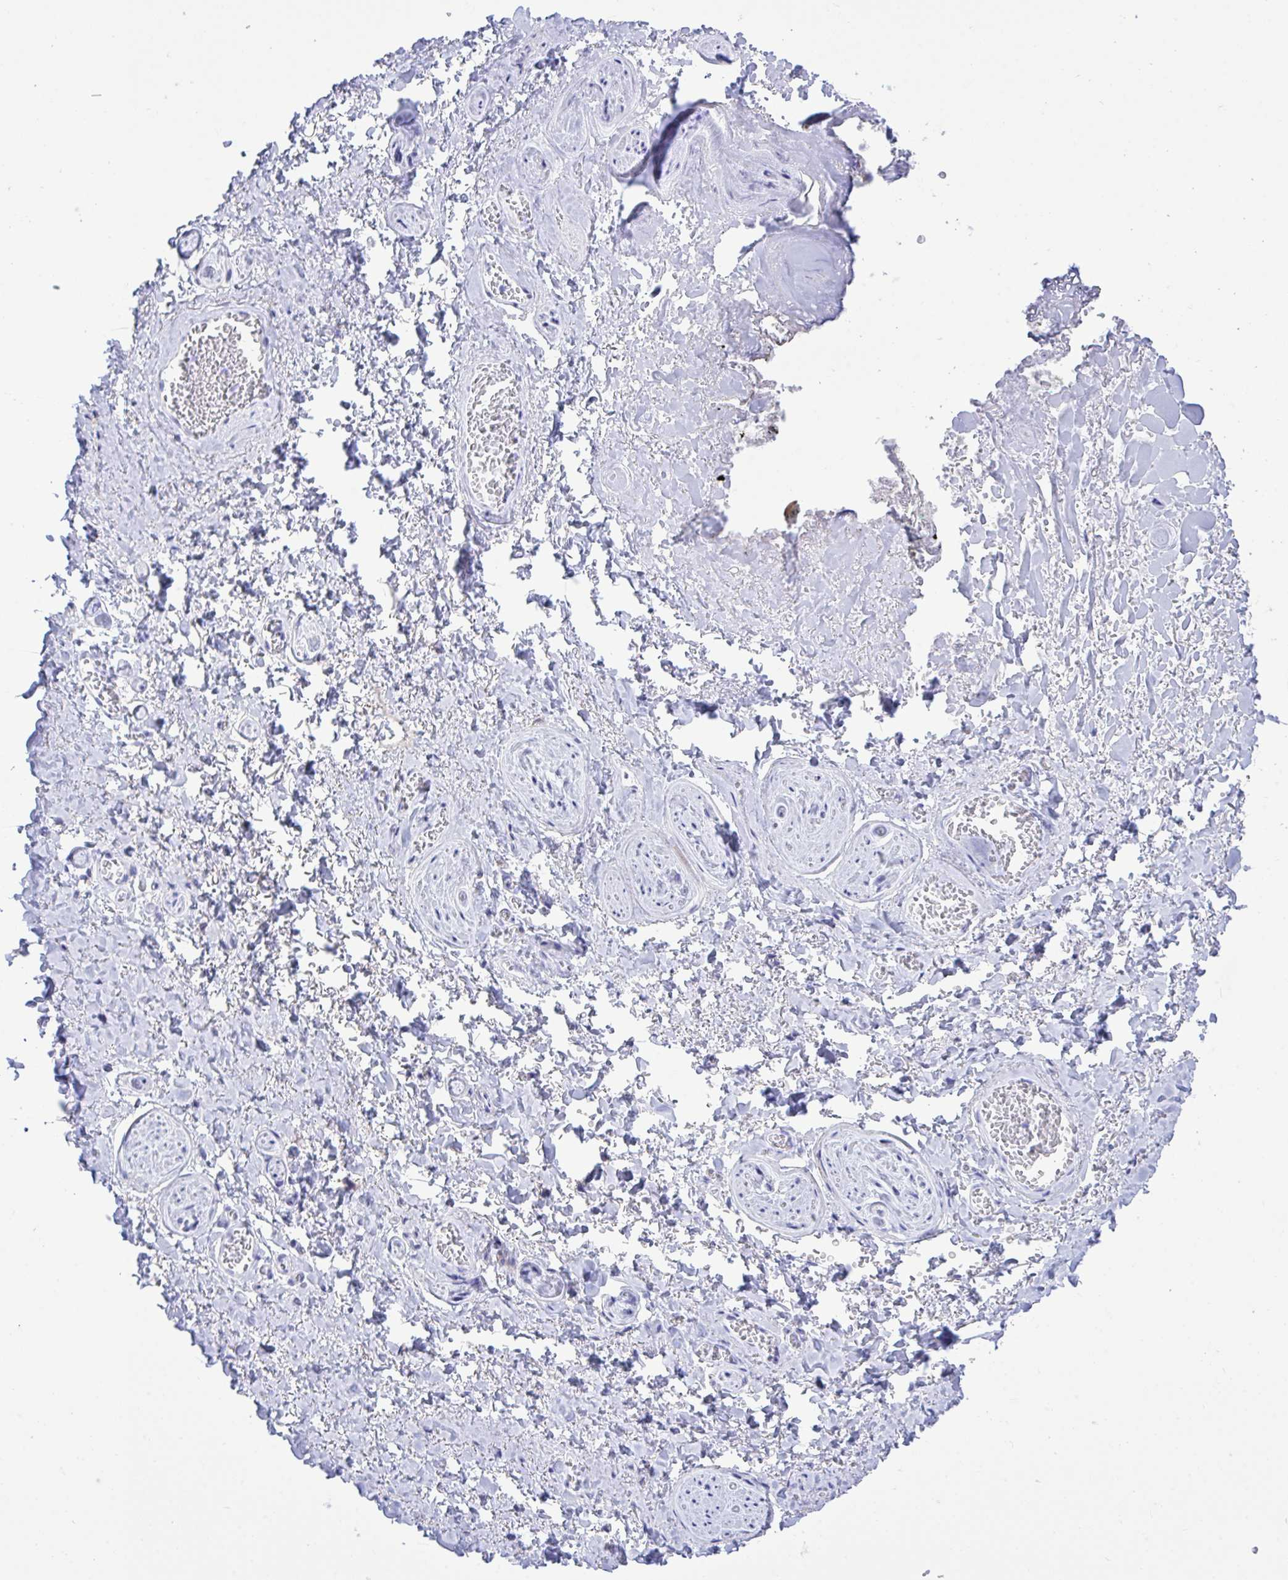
{"staining": {"intensity": "negative", "quantity": "none", "location": "none"}, "tissue": "adipose tissue", "cell_type": "Adipocytes", "image_type": "normal", "snomed": [{"axis": "morphology", "description": "Normal tissue, NOS"}, {"axis": "topography", "description": "Vulva"}, {"axis": "topography", "description": "Peripheral nerve tissue"}], "caption": "Micrograph shows no significant protein positivity in adipocytes of benign adipose tissue.", "gene": "BEX5", "patient": {"sex": "female", "age": 66}}